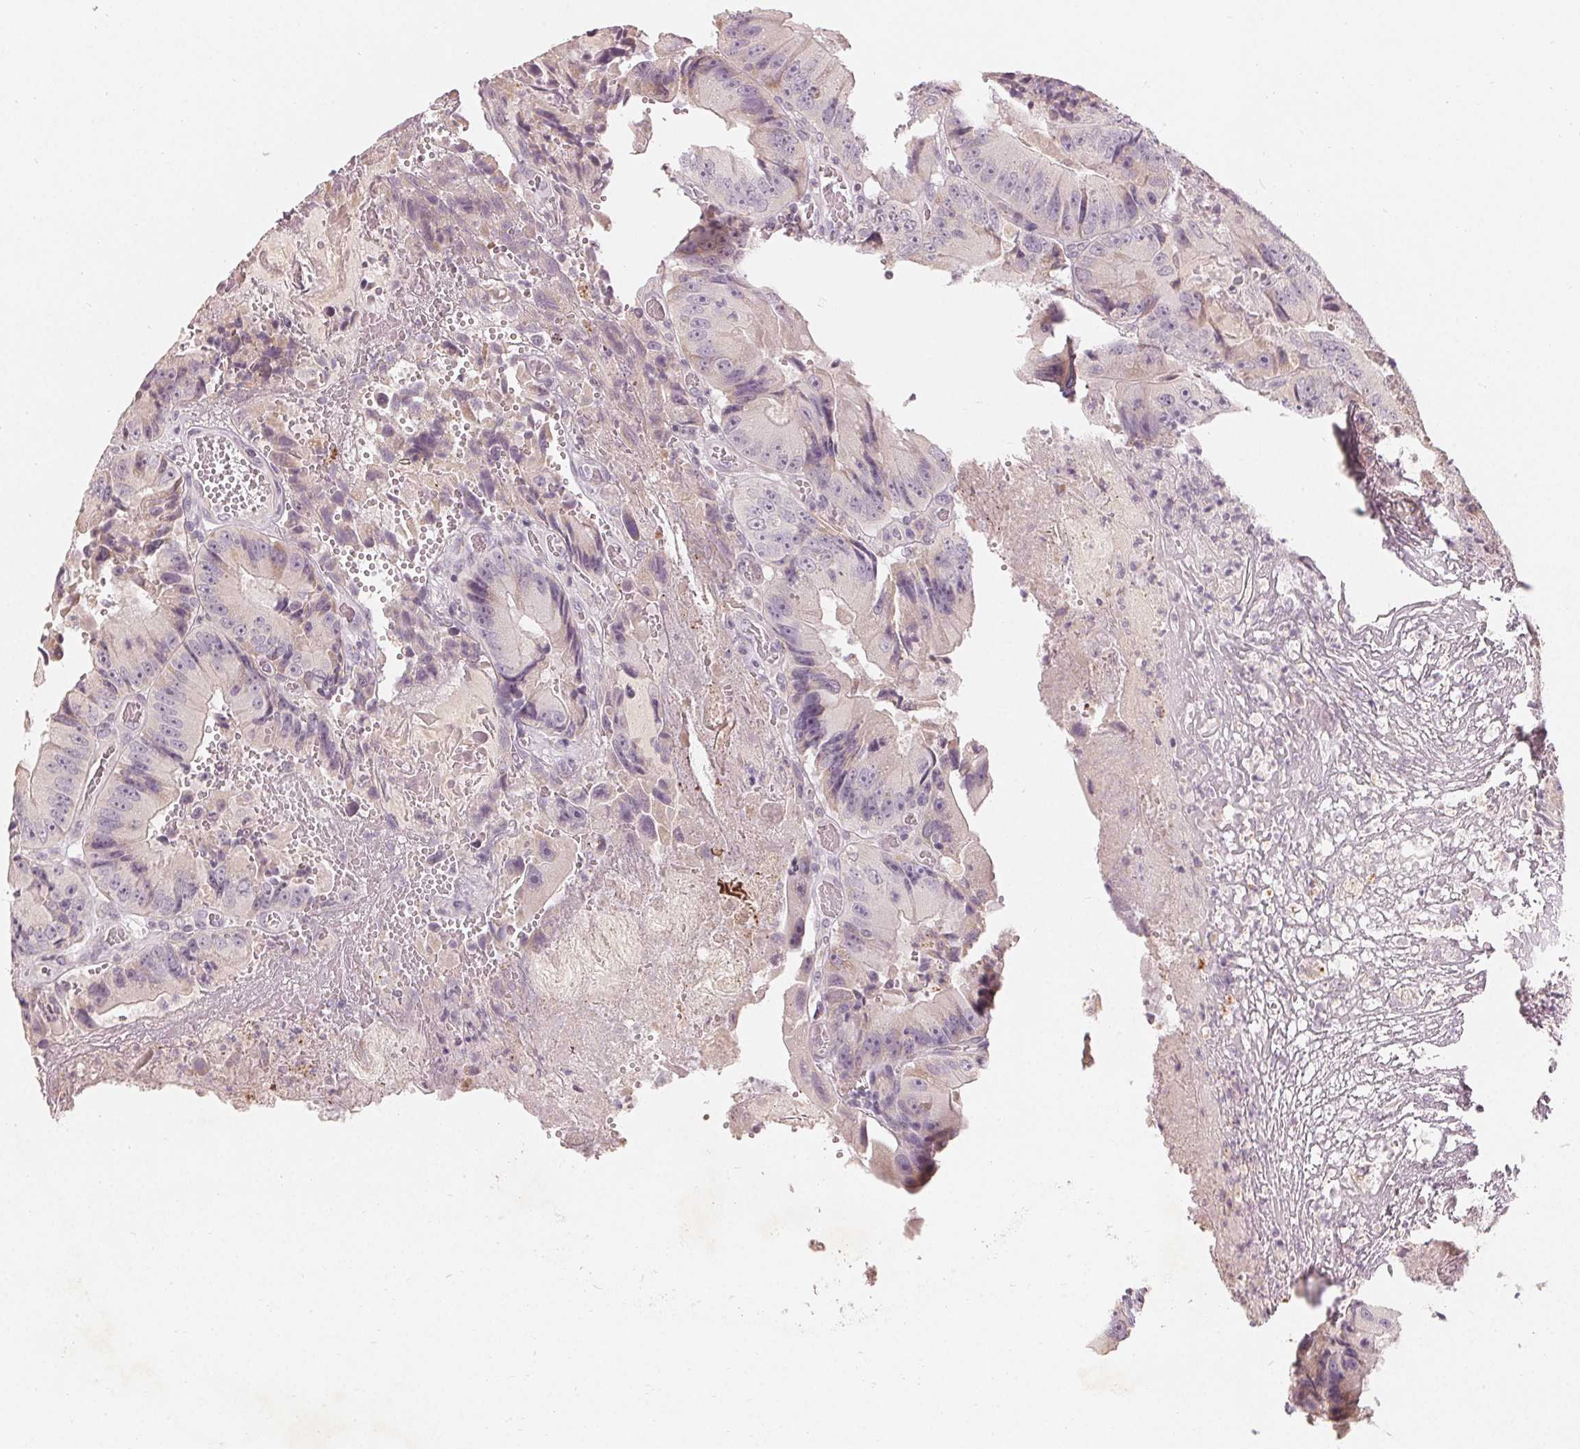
{"staining": {"intensity": "negative", "quantity": "none", "location": "none"}, "tissue": "colorectal cancer", "cell_type": "Tumor cells", "image_type": "cancer", "snomed": [{"axis": "morphology", "description": "Adenocarcinoma, NOS"}, {"axis": "topography", "description": "Colon"}], "caption": "The photomicrograph exhibits no staining of tumor cells in colorectal cancer.", "gene": "TRIM60", "patient": {"sex": "female", "age": 86}}